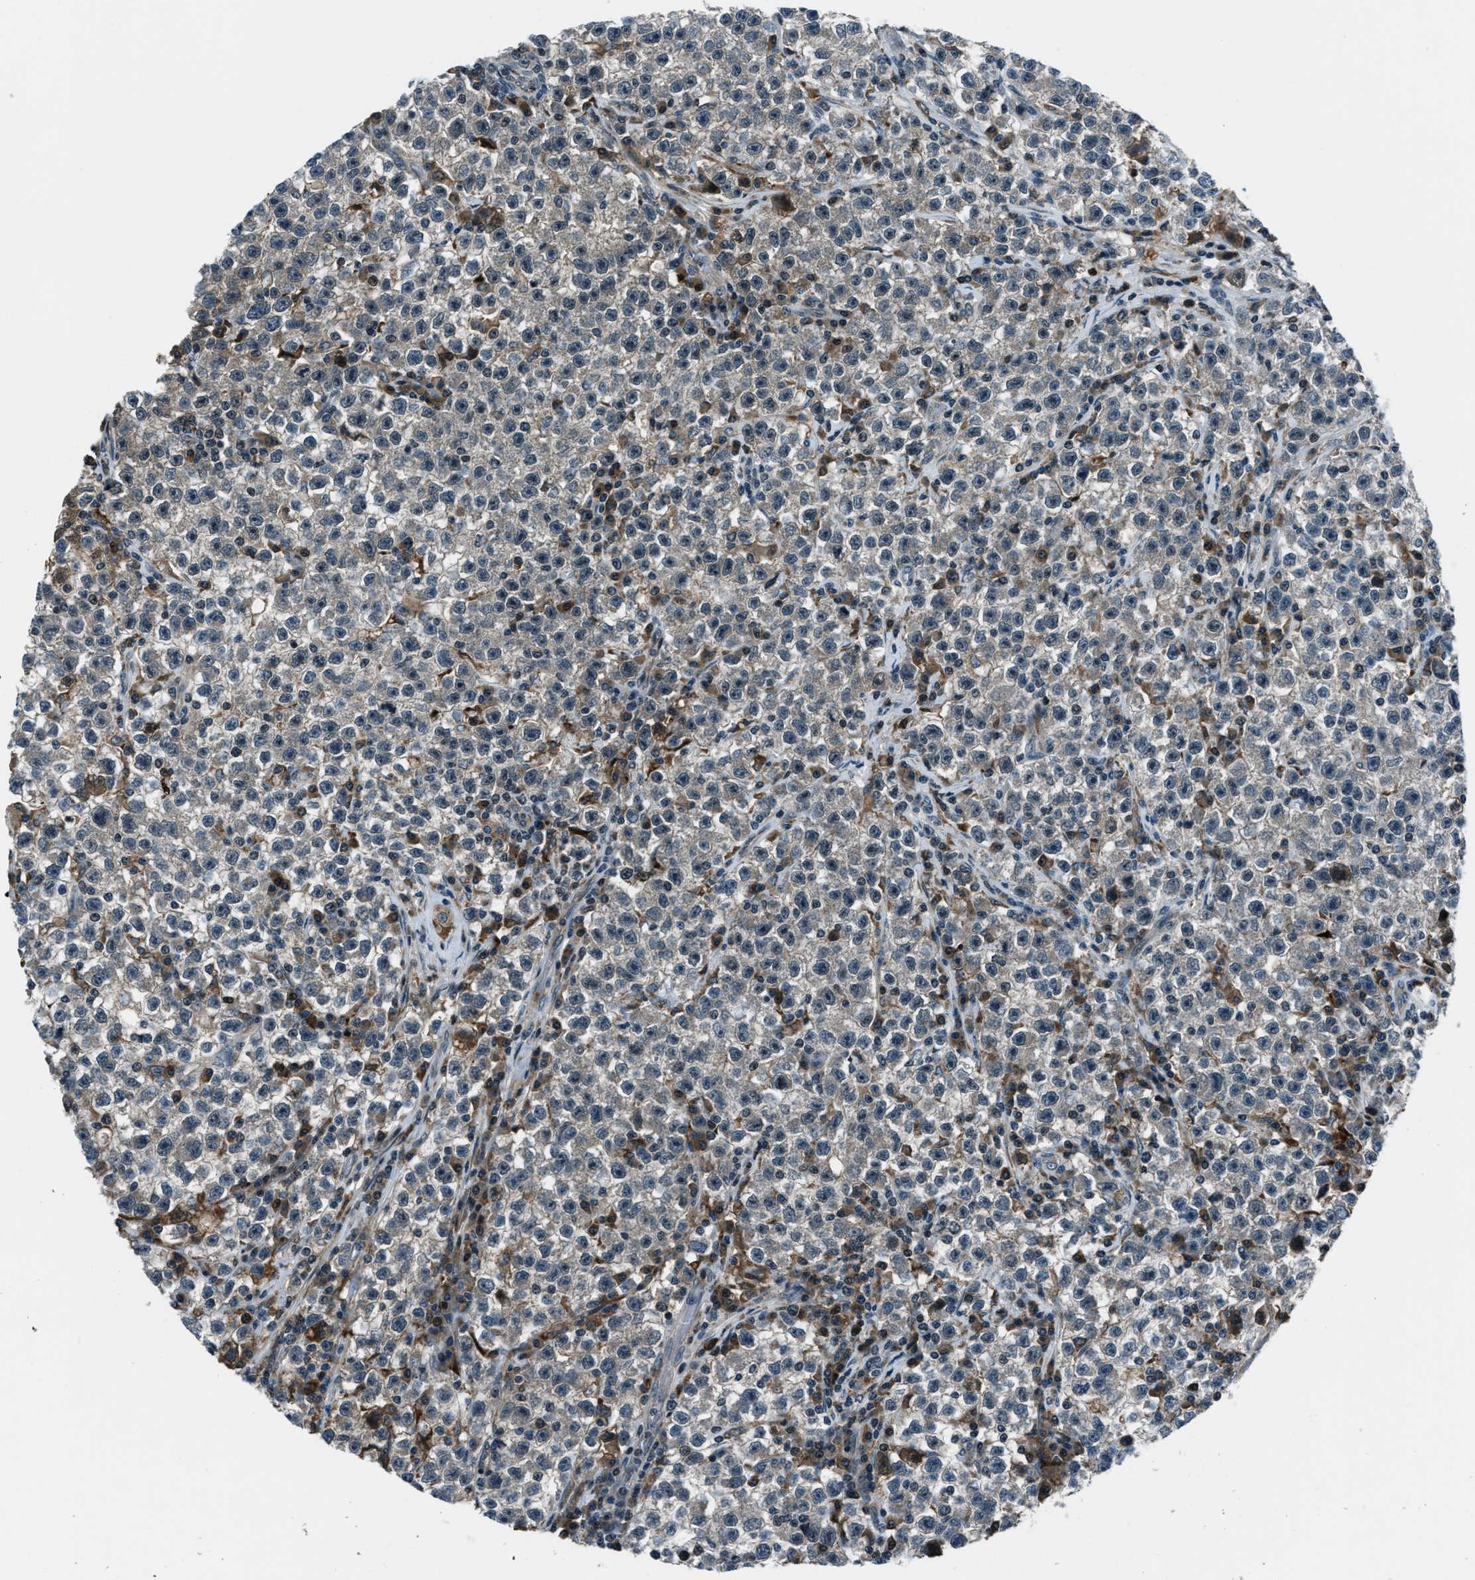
{"staining": {"intensity": "negative", "quantity": "none", "location": "none"}, "tissue": "testis cancer", "cell_type": "Tumor cells", "image_type": "cancer", "snomed": [{"axis": "morphology", "description": "Seminoma, NOS"}, {"axis": "topography", "description": "Testis"}], "caption": "Immunohistochemistry (IHC) image of neoplastic tissue: human testis seminoma stained with DAB demonstrates no significant protein positivity in tumor cells.", "gene": "ACTL9", "patient": {"sex": "male", "age": 22}}